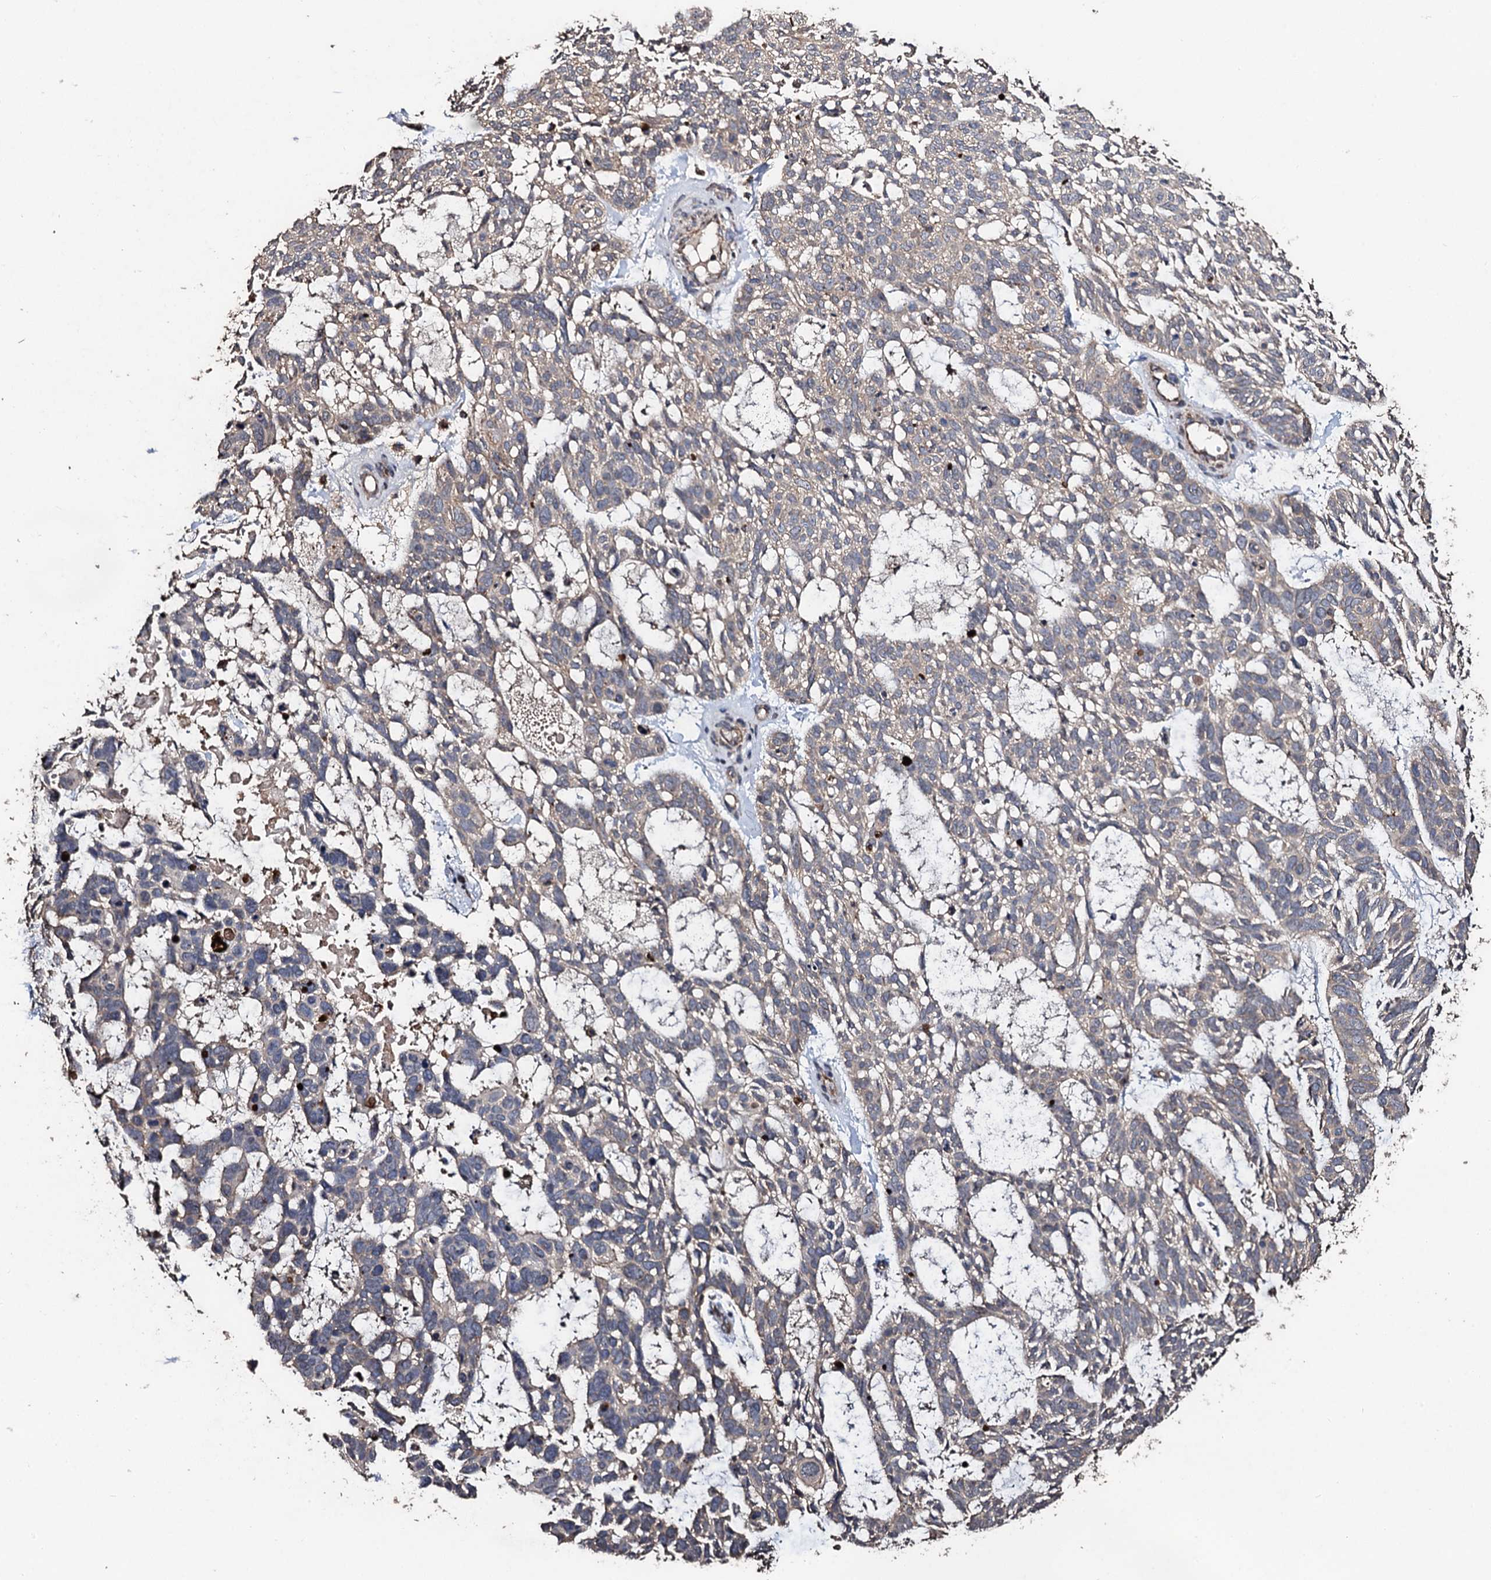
{"staining": {"intensity": "weak", "quantity": "25%-75%", "location": "cytoplasmic/membranous"}, "tissue": "skin cancer", "cell_type": "Tumor cells", "image_type": "cancer", "snomed": [{"axis": "morphology", "description": "Basal cell carcinoma"}, {"axis": "topography", "description": "Skin"}], "caption": "Basal cell carcinoma (skin) stained with DAB (3,3'-diaminobenzidine) immunohistochemistry demonstrates low levels of weak cytoplasmic/membranous expression in about 25%-75% of tumor cells.", "gene": "PPTC7", "patient": {"sex": "male", "age": 88}}